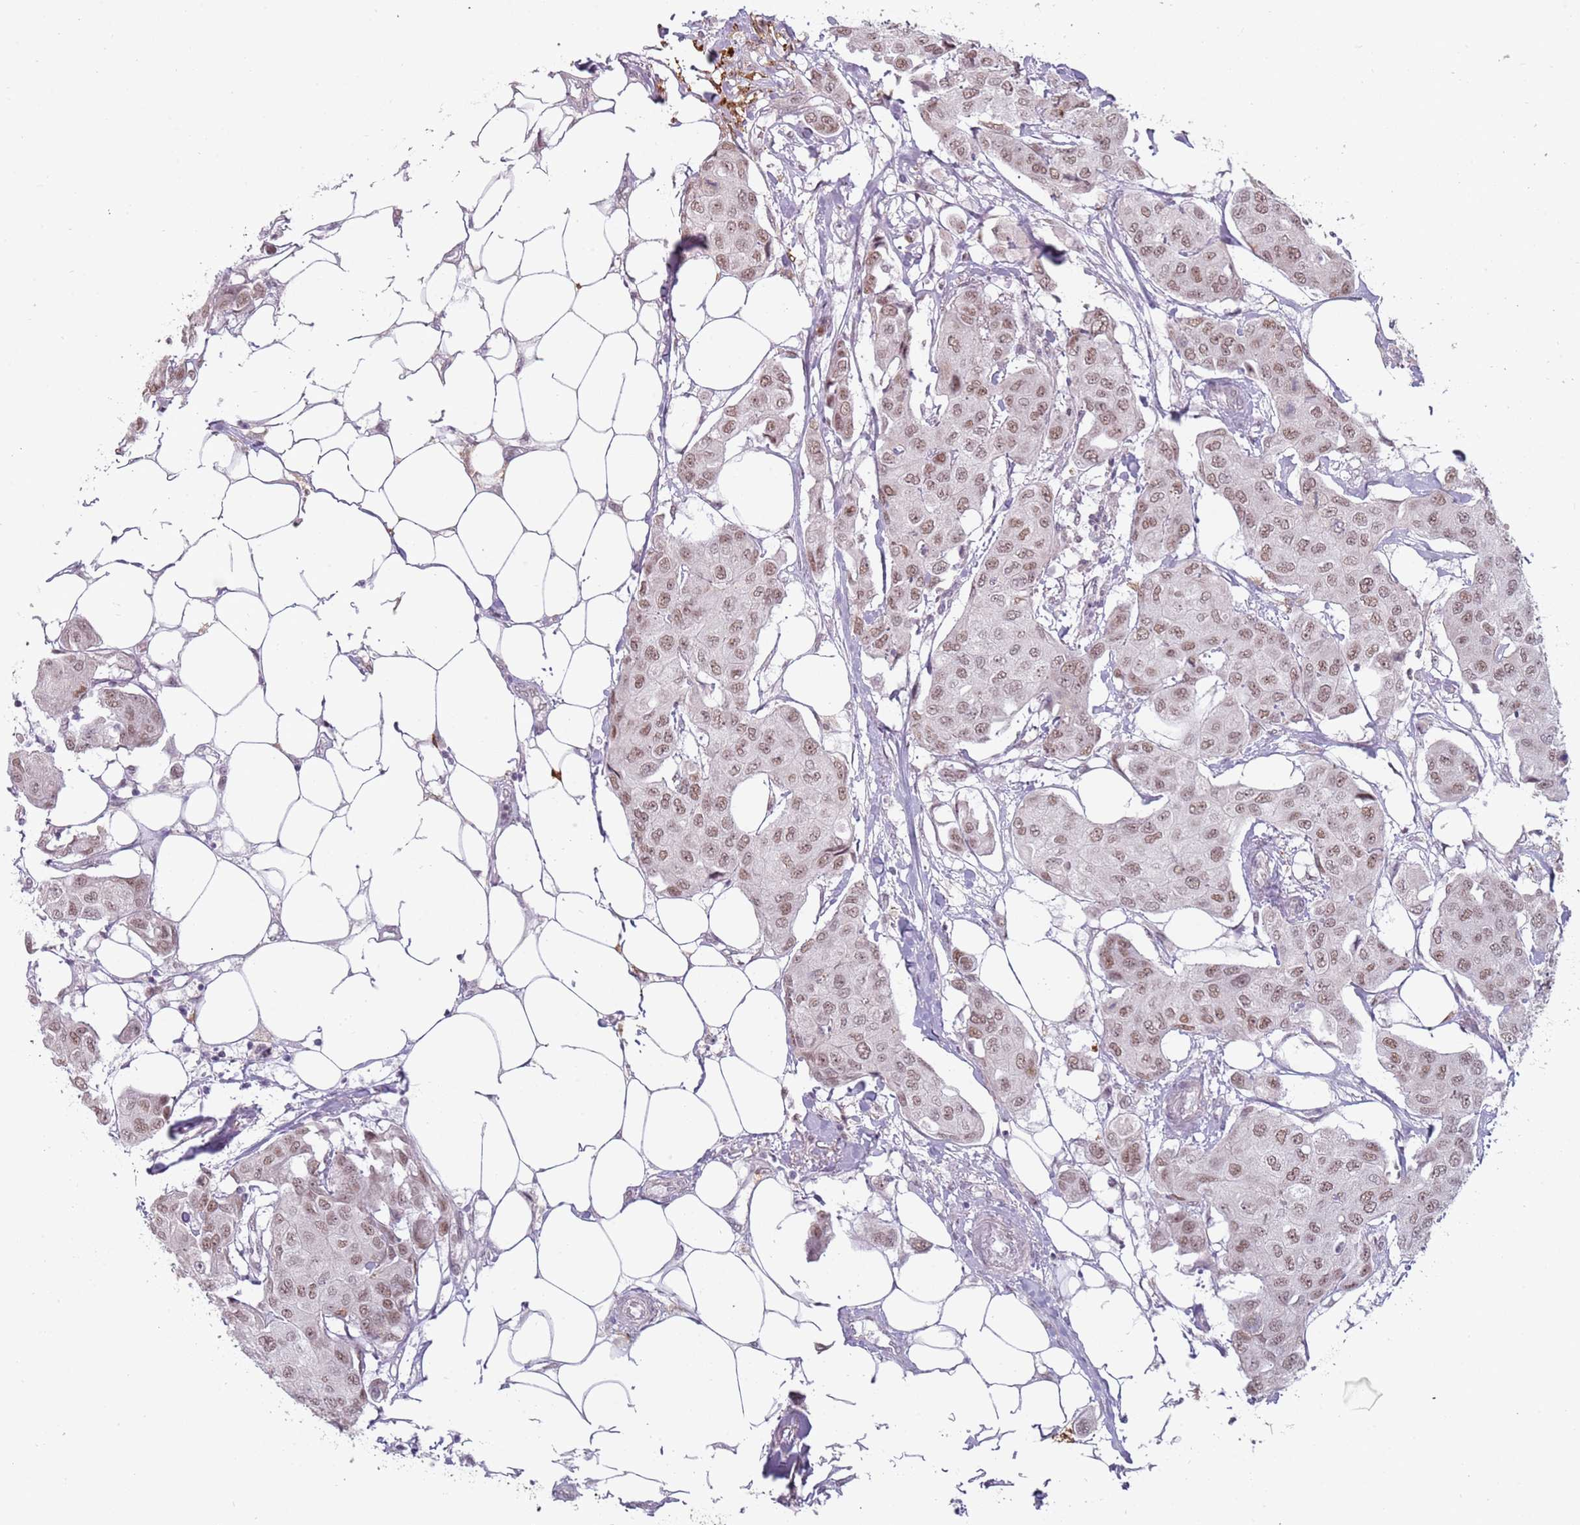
{"staining": {"intensity": "moderate", "quantity": ">75%", "location": "nuclear"}, "tissue": "breast cancer", "cell_type": "Tumor cells", "image_type": "cancer", "snomed": [{"axis": "morphology", "description": "Duct carcinoma"}, {"axis": "topography", "description": "Breast"}, {"axis": "topography", "description": "Lymph node"}], "caption": "Tumor cells reveal moderate nuclear expression in about >75% of cells in breast cancer (intraductal carcinoma).", "gene": "REXO4", "patient": {"sex": "female", "age": 80}}